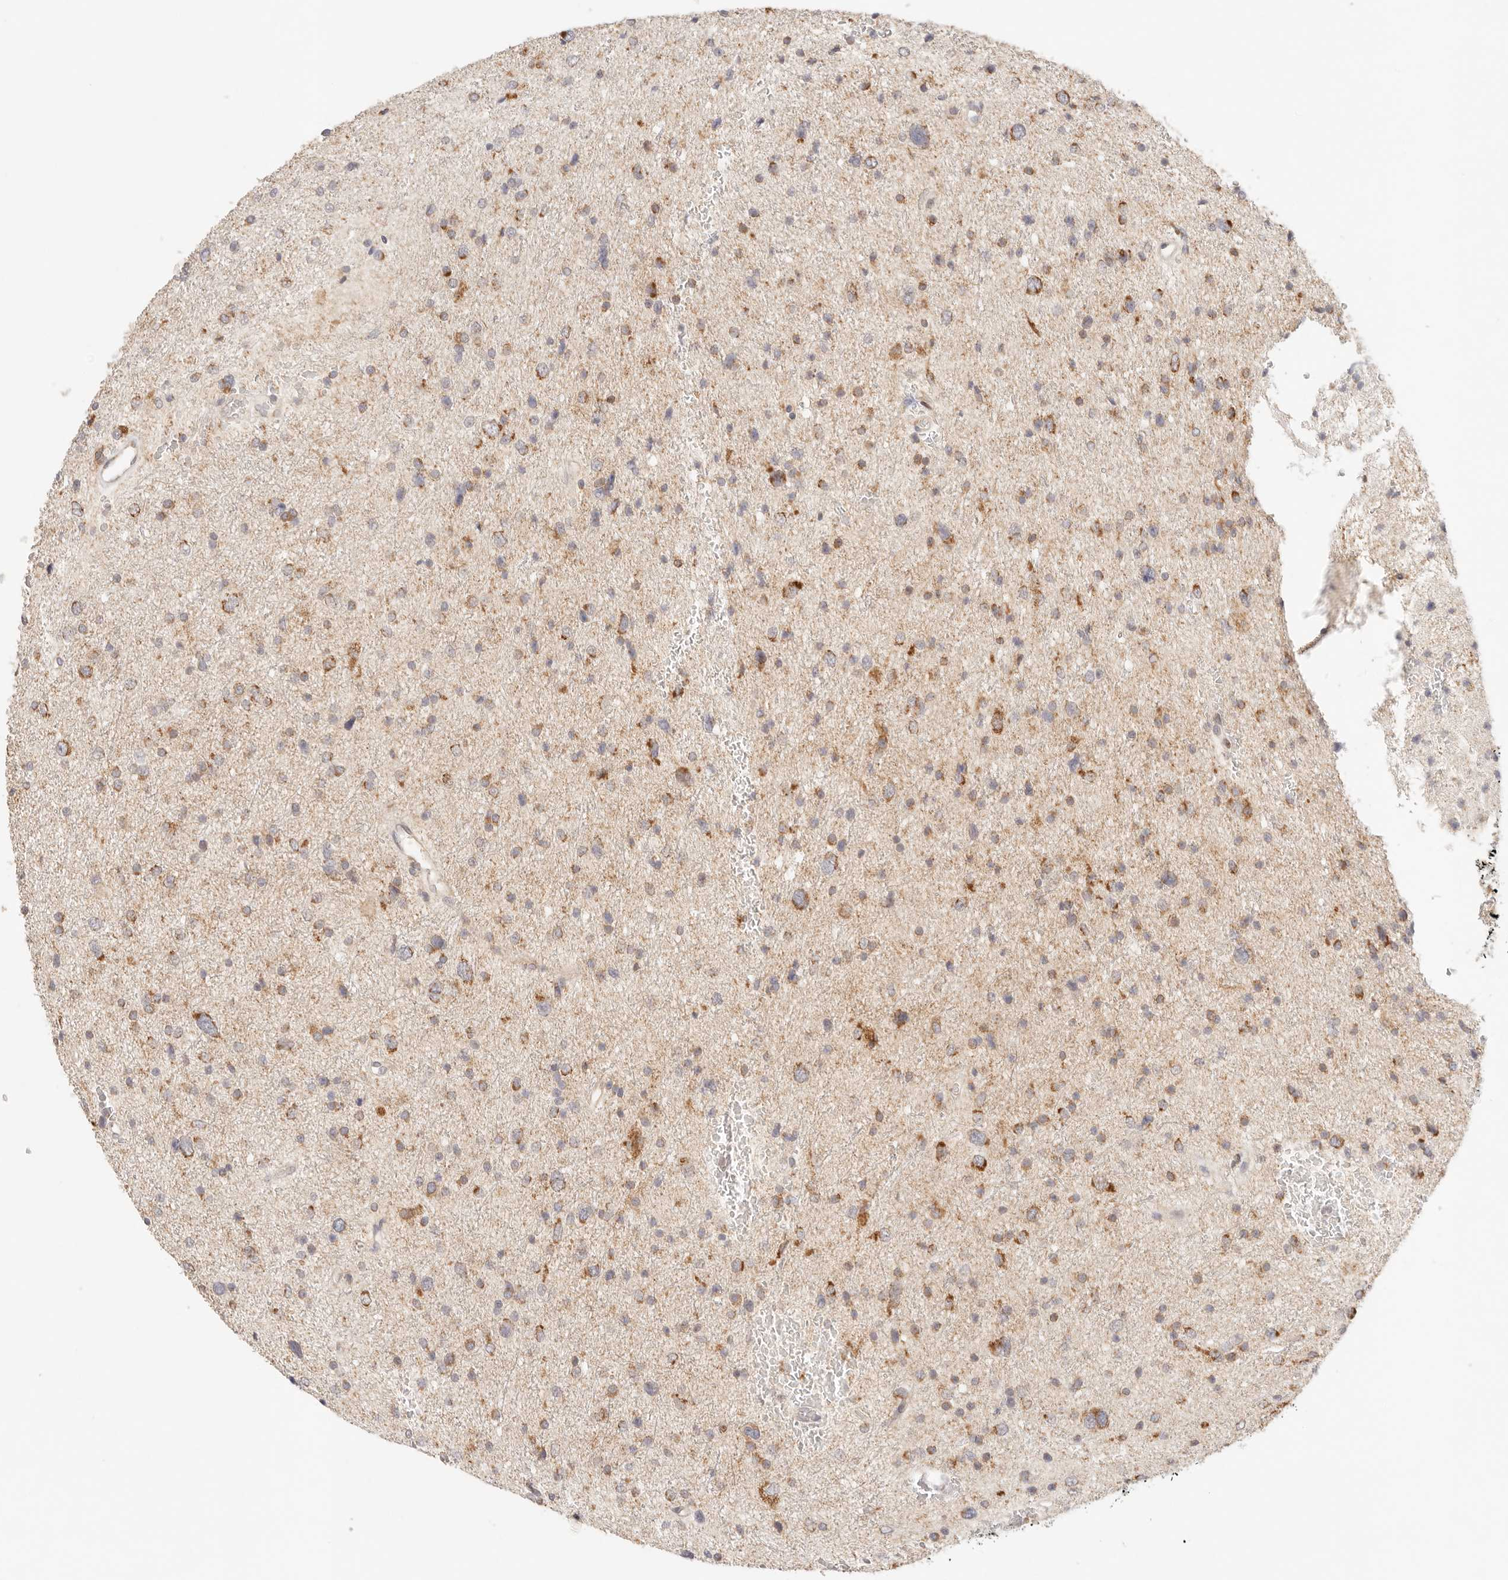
{"staining": {"intensity": "moderate", "quantity": "25%-75%", "location": "cytoplasmic/membranous"}, "tissue": "glioma", "cell_type": "Tumor cells", "image_type": "cancer", "snomed": [{"axis": "morphology", "description": "Glioma, malignant, Low grade"}, {"axis": "topography", "description": "Brain"}], "caption": "A photomicrograph of malignant glioma (low-grade) stained for a protein reveals moderate cytoplasmic/membranous brown staining in tumor cells.", "gene": "COA6", "patient": {"sex": "female", "age": 37}}